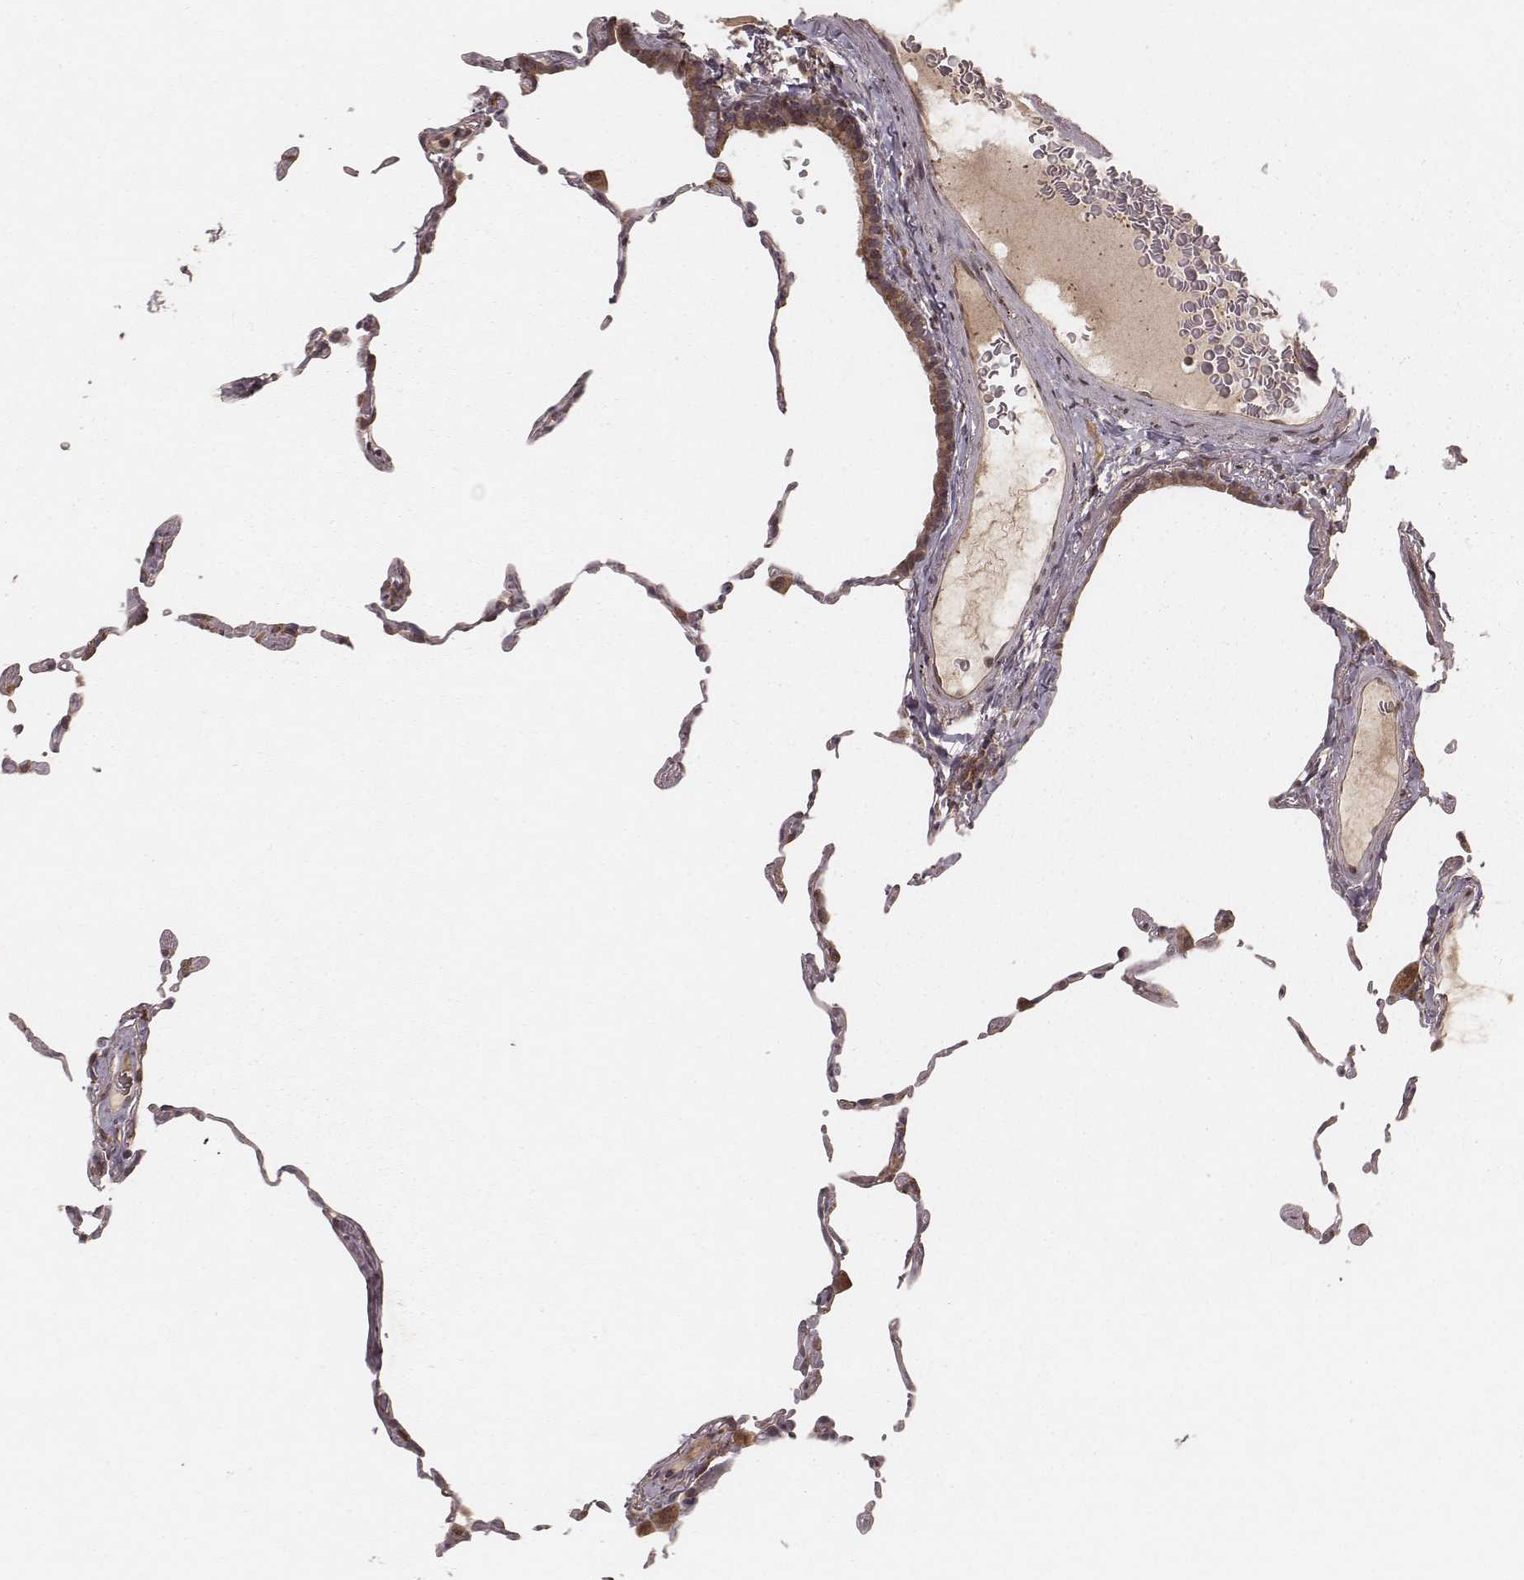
{"staining": {"intensity": "negative", "quantity": "none", "location": "none"}, "tissue": "lung", "cell_type": "Alveolar cells", "image_type": "normal", "snomed": [{"axis": "morphology", "description": "Normal tissue, NOS"}, {"axis": "topography", "description": "Lung"}], "caption": "Human lung stained for a protein using immunohistochemistry reveals no positivity in alveolar cells.", "gene": "MYO19", "patient": {"sex": "female", "age": 57}}